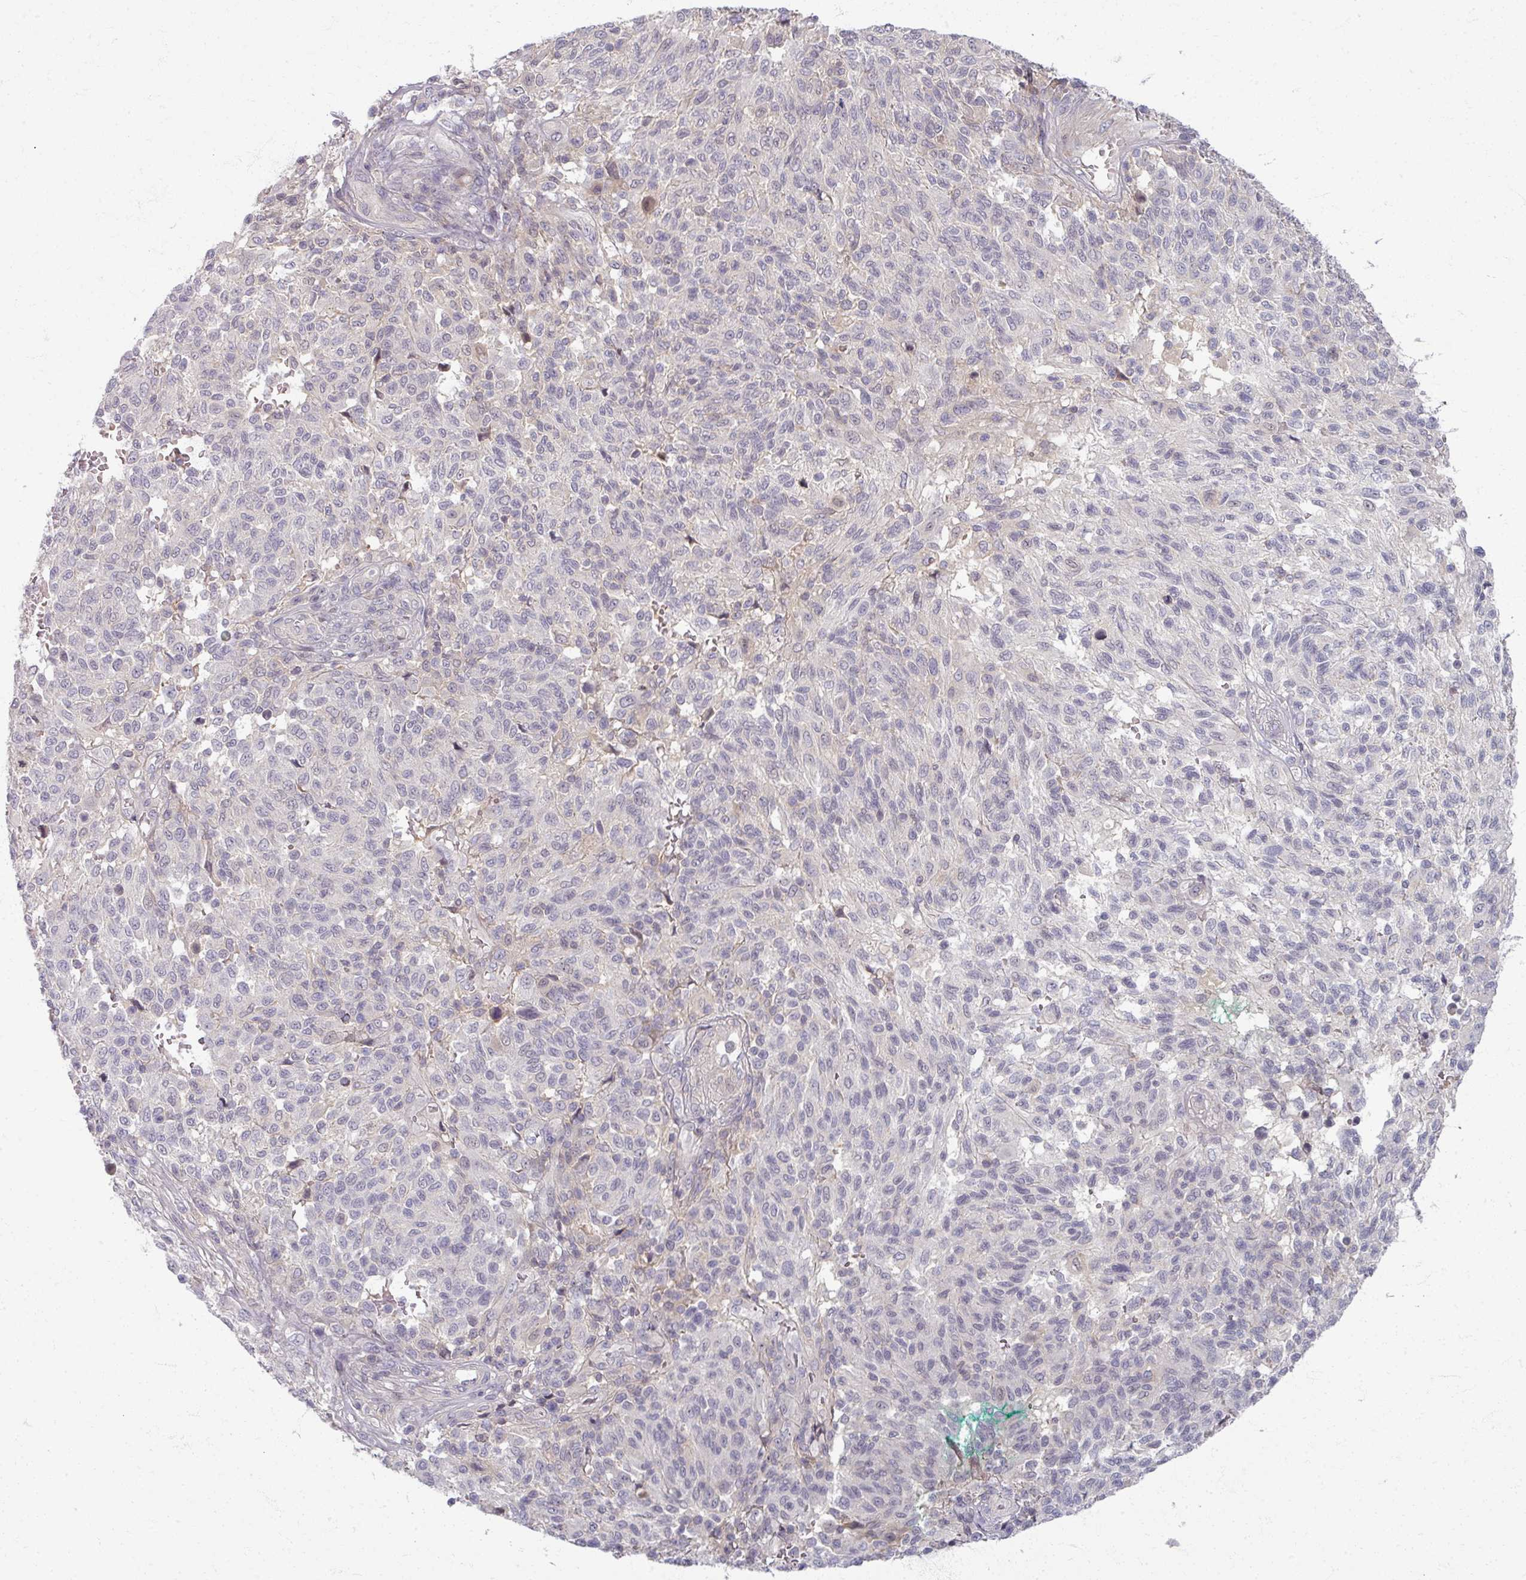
{"staining": {"intensity": "negative", "quantity": "none", "location": "none"}, "tissue": "melanoma", "cell_type": "Tumor cells", "image_type": "cancer", "snomed": [{"axis": "morphology", "description": "Malignant melanoma, NOS"}, {"axis": "topography", "description": "Skin"}], "caption": "The IHC histopathology image has no significant expression in tumor cells of malignant melanoma tissue.", "gene": "TTLL7", "patient": {"sex": "male", "age": 66}}